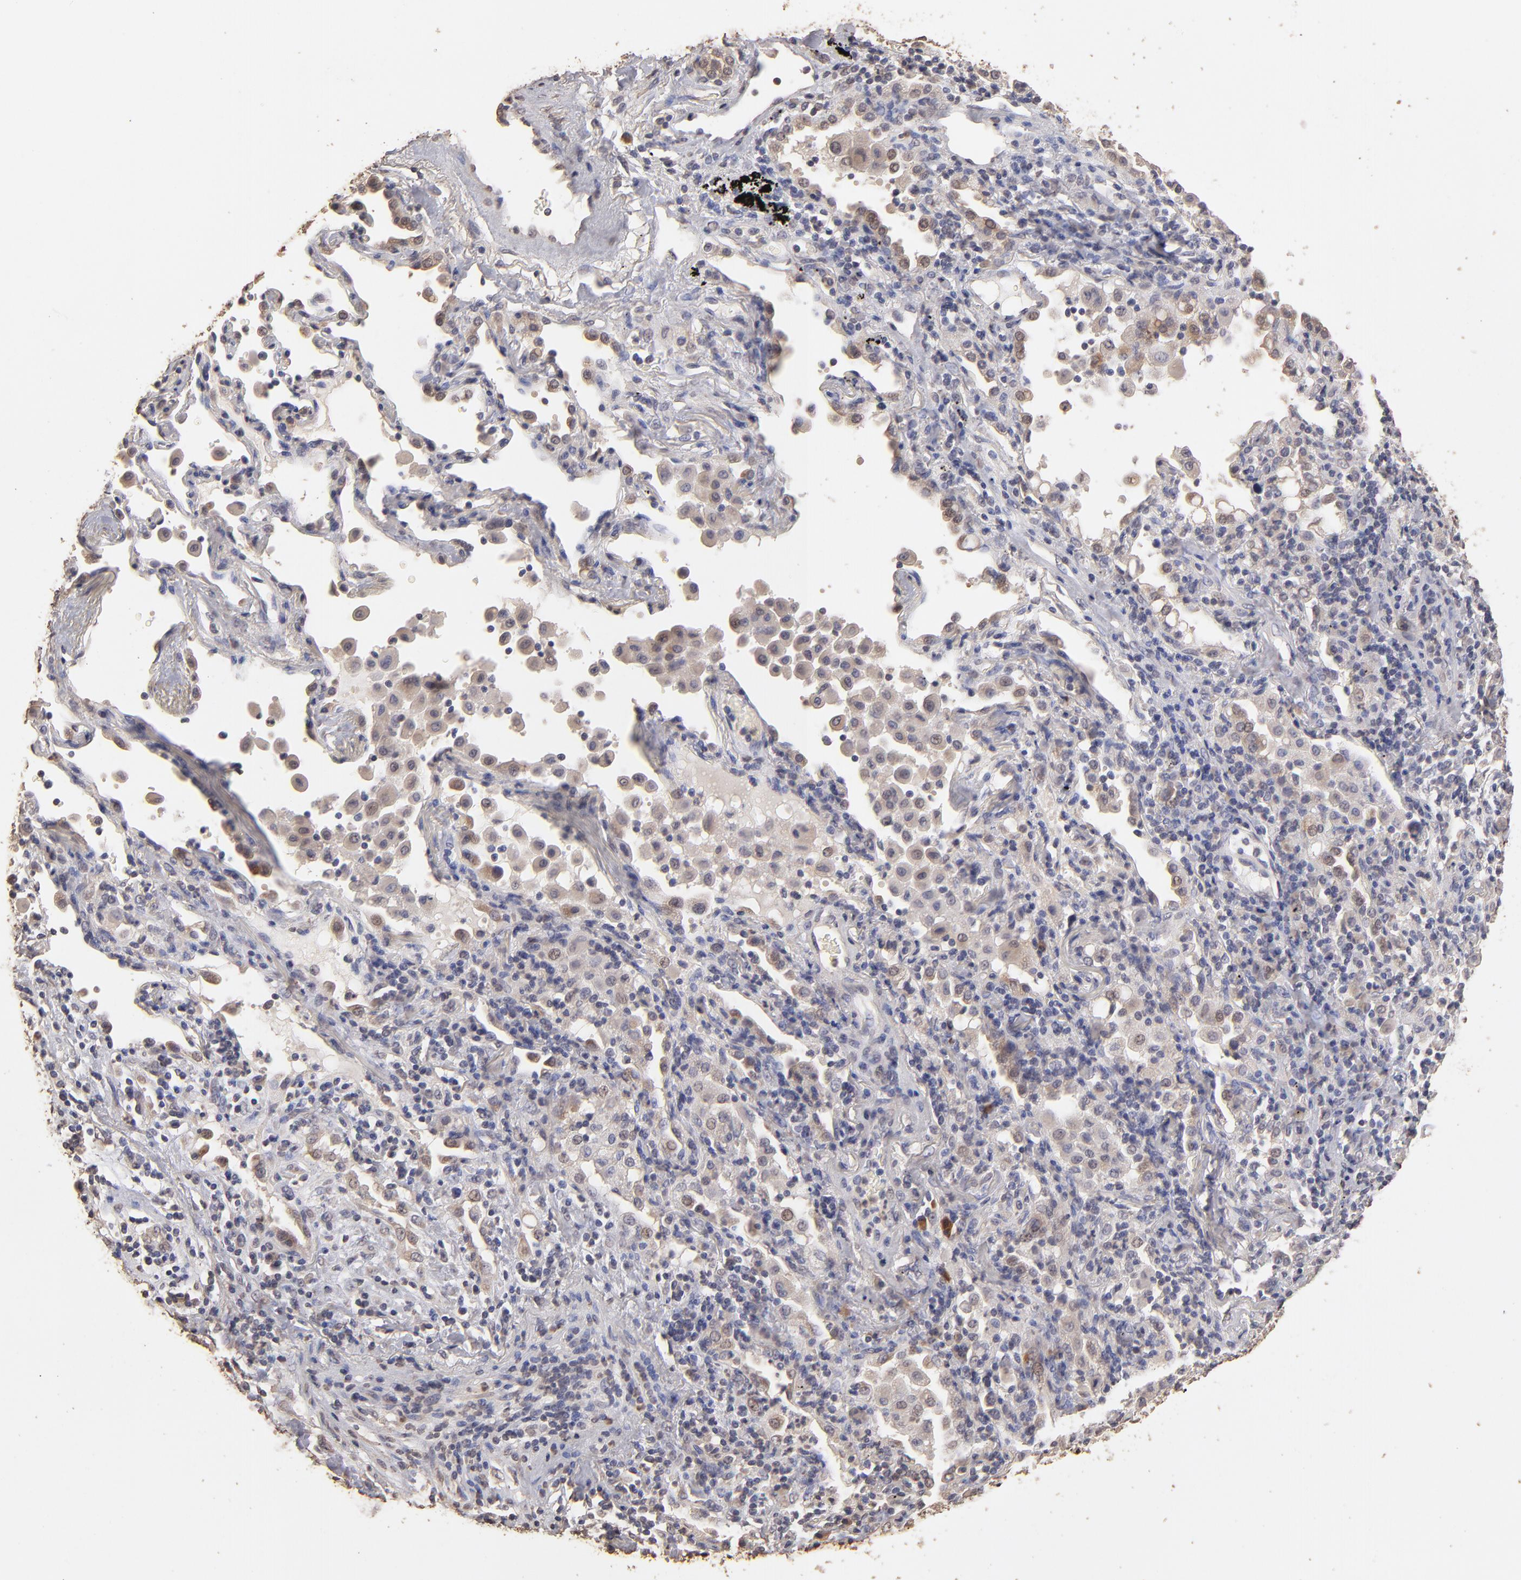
{"staining": {"intensity": "weak", "quantity": "<25%", "location": "cytoplasmic/membranous"}, "tissue": "lung cancer", "cell_type": "Tumor cells", "image_type": "cancer", "snomed": [{"axis": "morphology", "description": "Squamous cell carcinoma, NOS"}, {"axis": "topography", "description": "Lung"}], "caption": "IHC micrograph of neoplastic tissue: human squamous cell carcinoma (lung) stained with DAB (3,3'-diaminobenzidine) reveals no significant protein expression in tumor cells. The staining is performed using DAB (3,3'-diaminobenzidine) brown chromogen with nuclei counter-stained in using hematoxylin.", "gene": "OPHN1", "patient": {"sex": "female", "age": 67}}